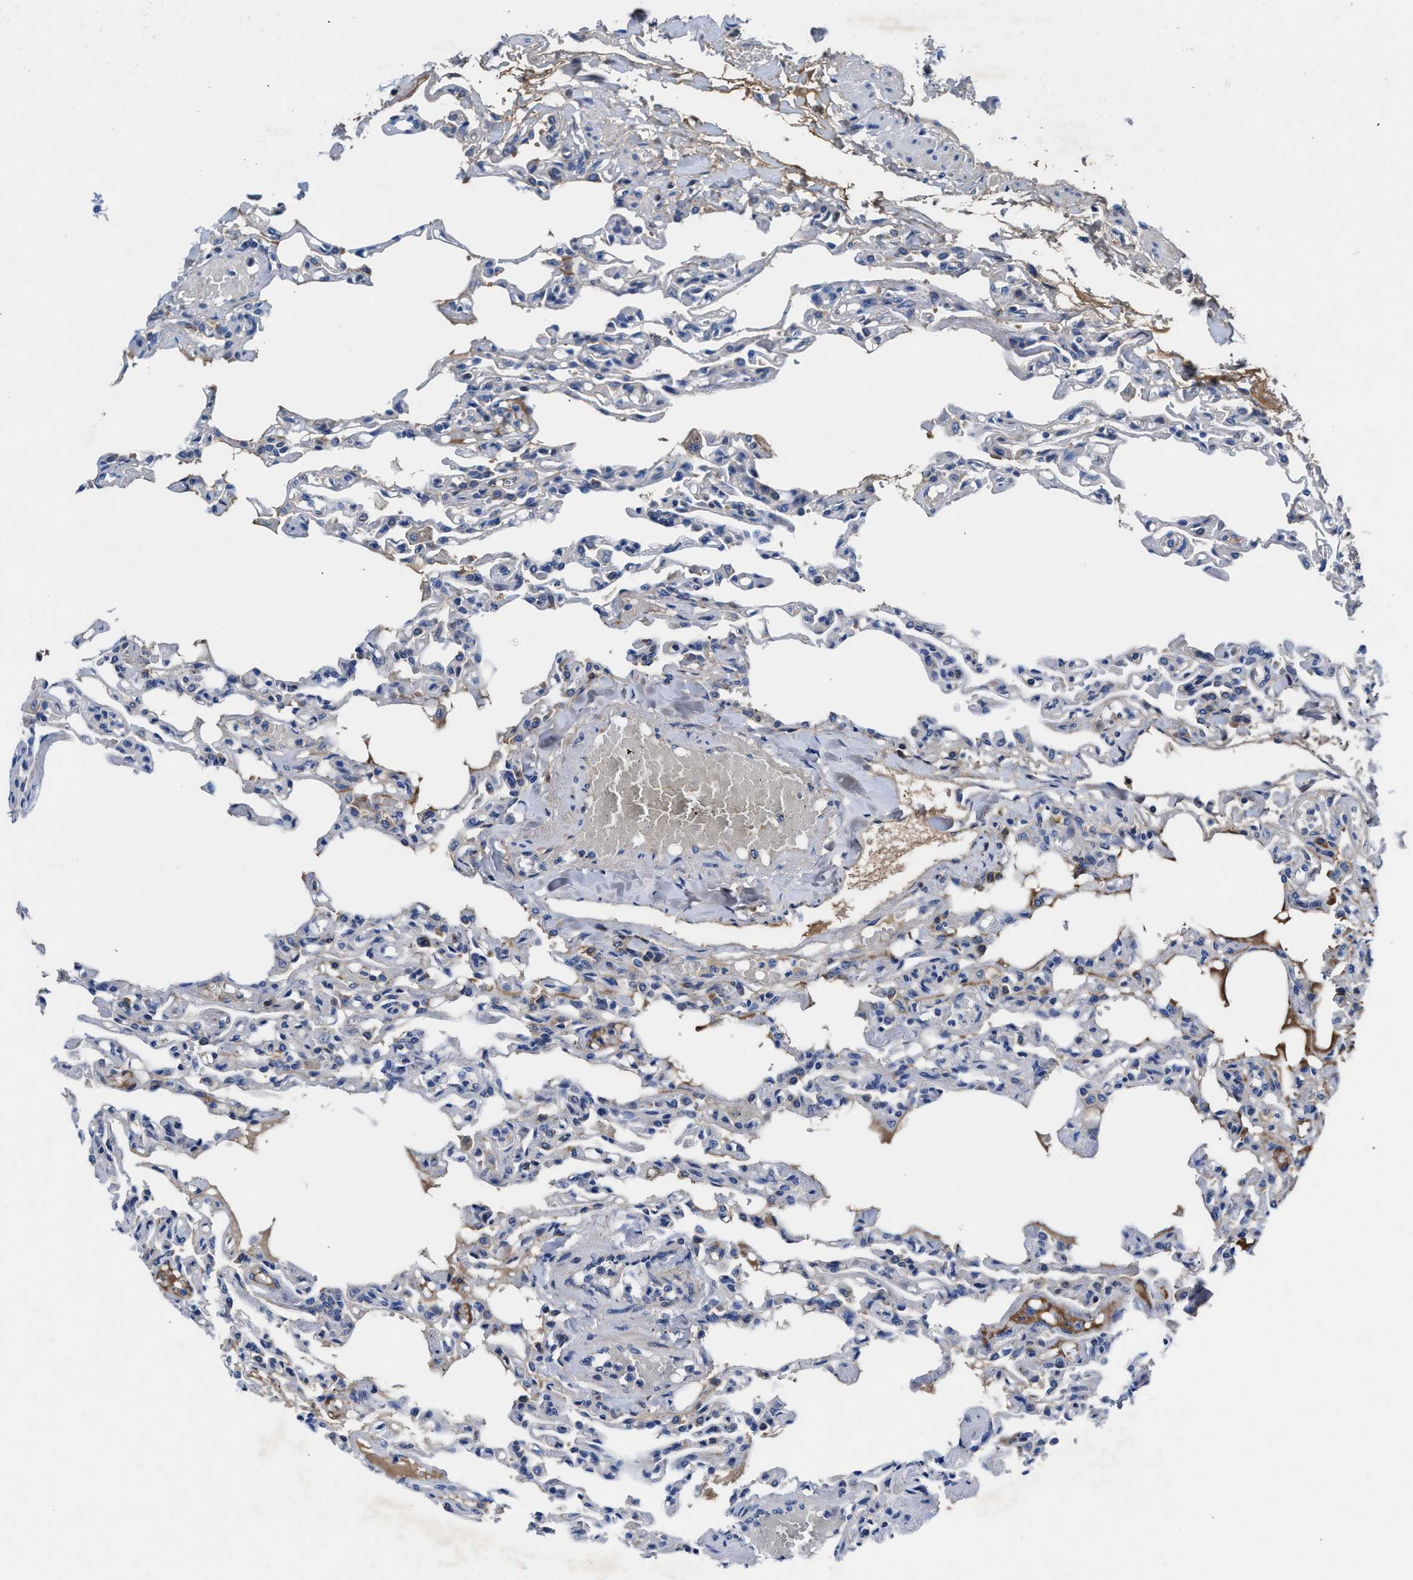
{"staining": {"intensity": "weak", "quantity": "<25%", "location": "cytoplasmic/membranous"}, "tissue": "lung", "cell_type": "Alveolar cells", "image_type": "normal", "snomed": [{"axis": "morphology", "description": "Normal tissue, NOS"}, {"axis": "topography", "description": "Lung"}], "caption": "The immunohistochemistry micrograph has no significant positivity in alveolar cells of lung. (Brightfield microscopy of DAB immunohistochemistry (IHC) at high magnification).", "gene": "DHRS13", "patient": {"sex": "male", "age": 21}}